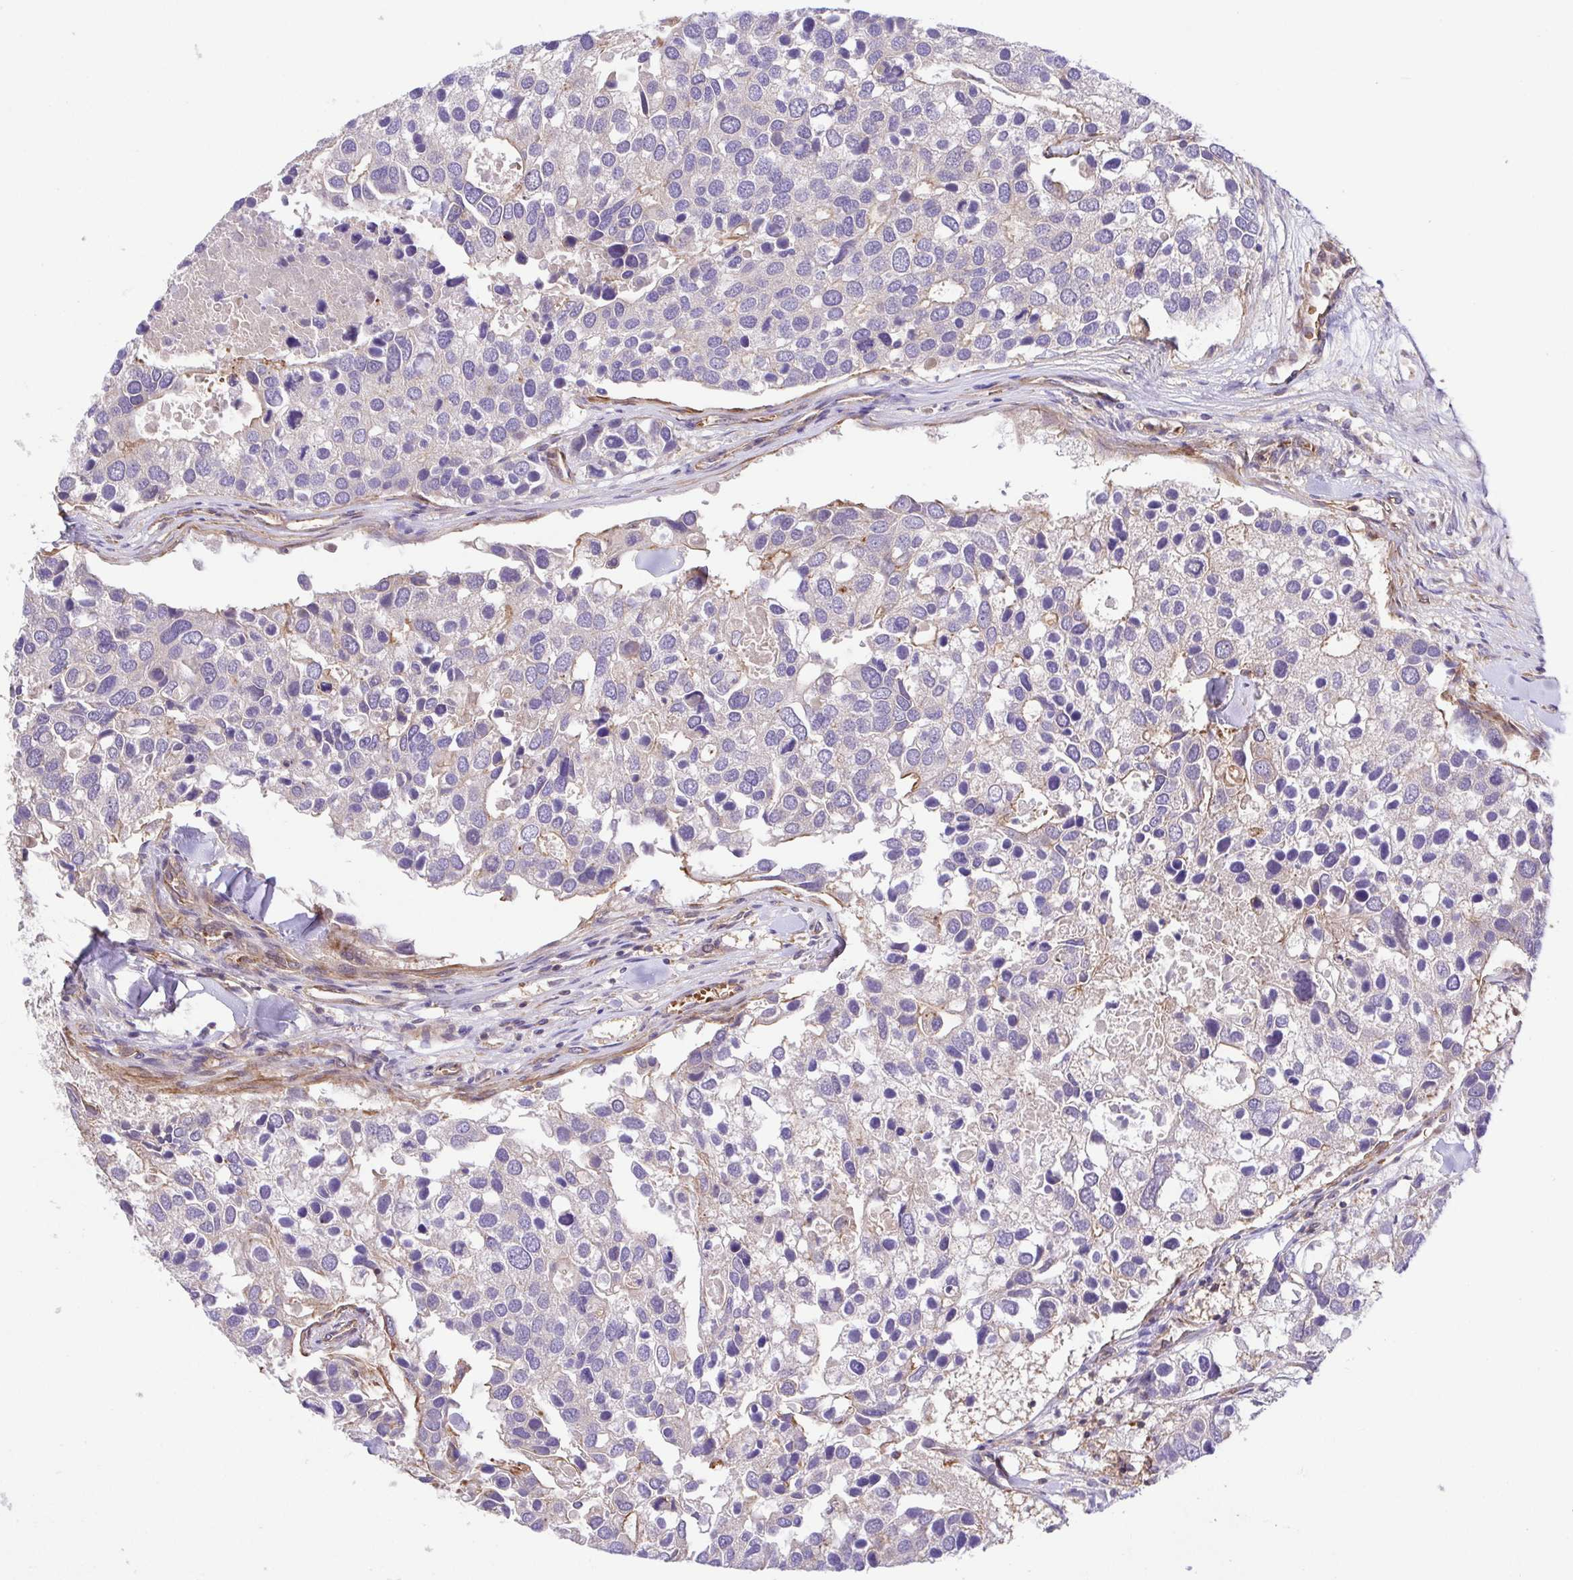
{"staining": {"intensity": "weak", "quantity": "<25%", "location": "cytoplasmic/membranous"}, "tissue": "breast cancer", "cell_type": "Tumor cells", "image_type": "cancer", "snomed": [{"axis": "morphology", "description": "Duct carcinoma"}, {"axis": "topography", "description": "Breast"}], "caption": "Immunohistochemistry (IHC) of breast intraductal carcinoma displays no expression in tumor cells.", "gene": "IDE", "patient": {"sex": "female", "age": 83}}